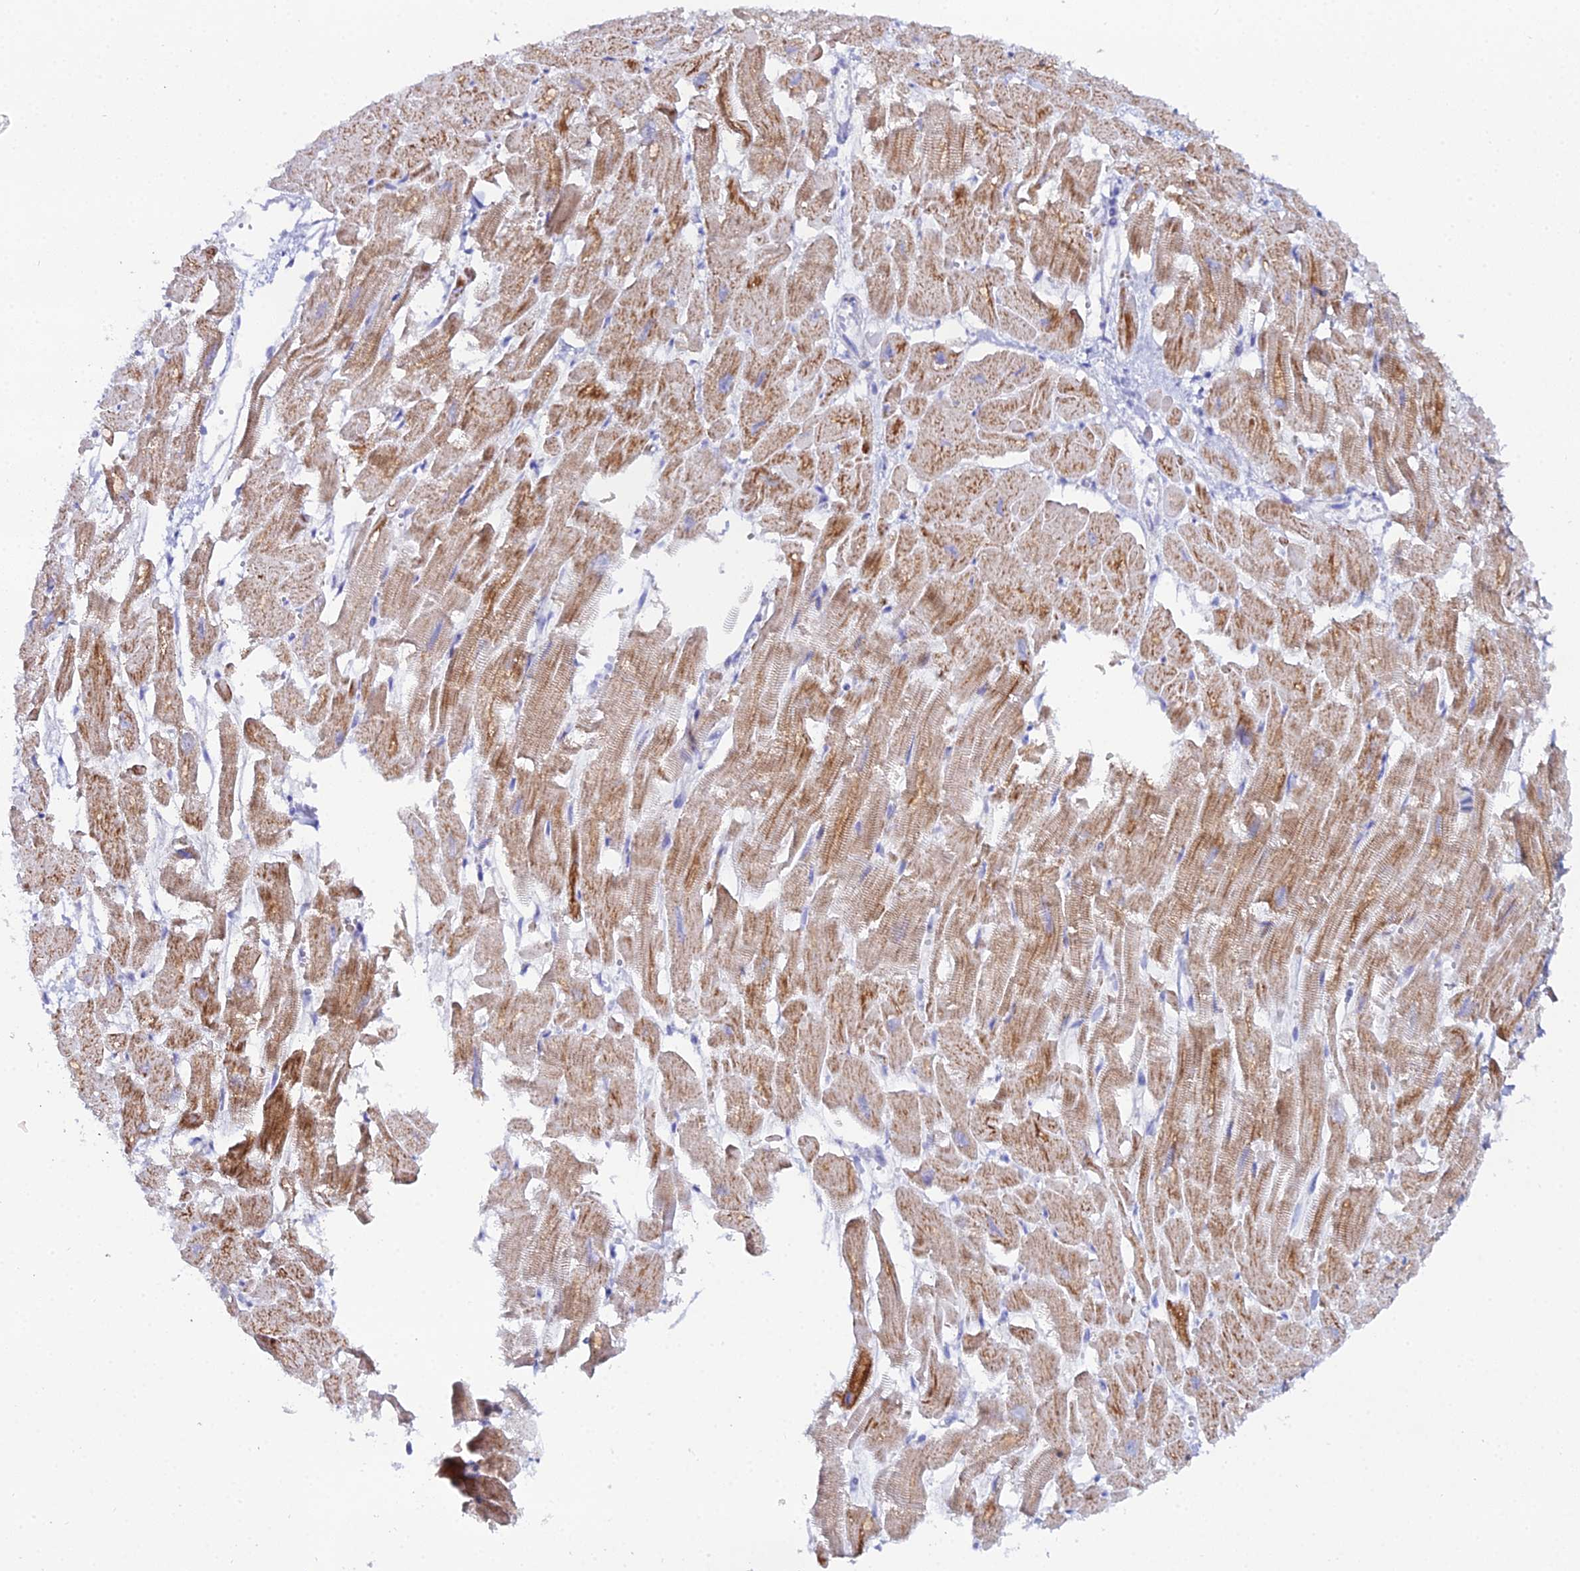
{"staining": {"intensity": "moderate", "quantity": ">75%", "location": "cytoplasmic/membranous"}, "tissue": "heart muscle", "cell_type": "Cardiomyocytes", "image_type": "normal", "snomed": [{"axis": "morphology", "description": "Normal tissue, NOS"}, {"axis": "topography", "description": "Heart"}], "caption": "Human heart muscle stained with a brown dye displays moderate cytoplasmic/membranous positive staining in approximately >75% of cardiomyocytes.", "gene": "DHX34", "patient": {"sex": "male", "age": 54}}